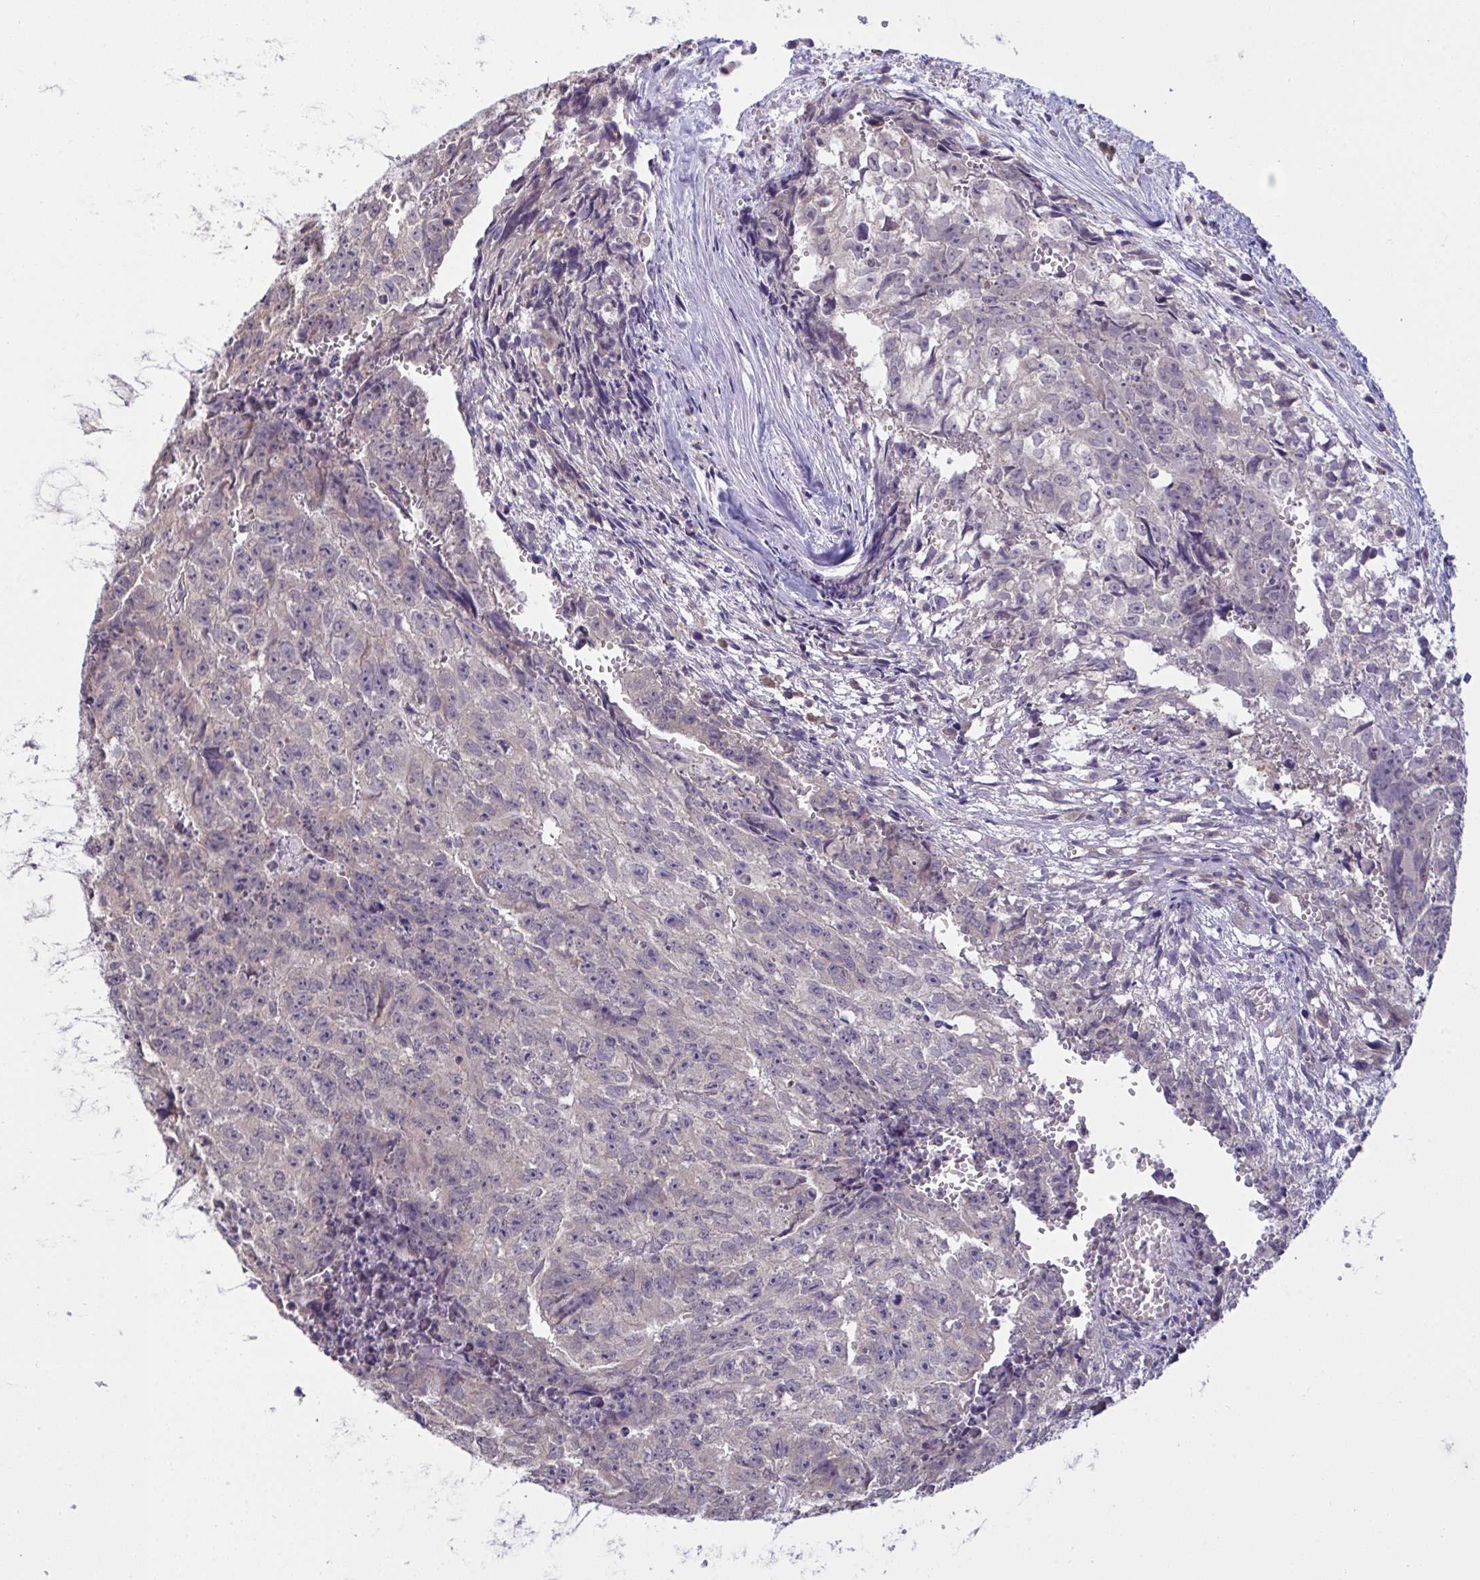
{"staining": {"intensity": "negative", "quantity": "none", "location": "none"}, "tissue": "testis cancer", "cell_type": "Tumor cells", "image_type": "cancer", "snomed": [{"axis": "morphology", "description": "Carcinoma, Embryonal, NOS"}, {"axis": "morphology", "description": "Teratoma, malignant, NOS"}, {"axis": "topography", "description": "Testis"}], "caption": "The immunohistochemistry histopathology image has no significant positivity in tumor cells of testis cancer (embryonal carcinoma) tissue. Nuclei are stained in blue.", "gene": "TMEM41A", "patient": {"sex": "male", "age": 24}}